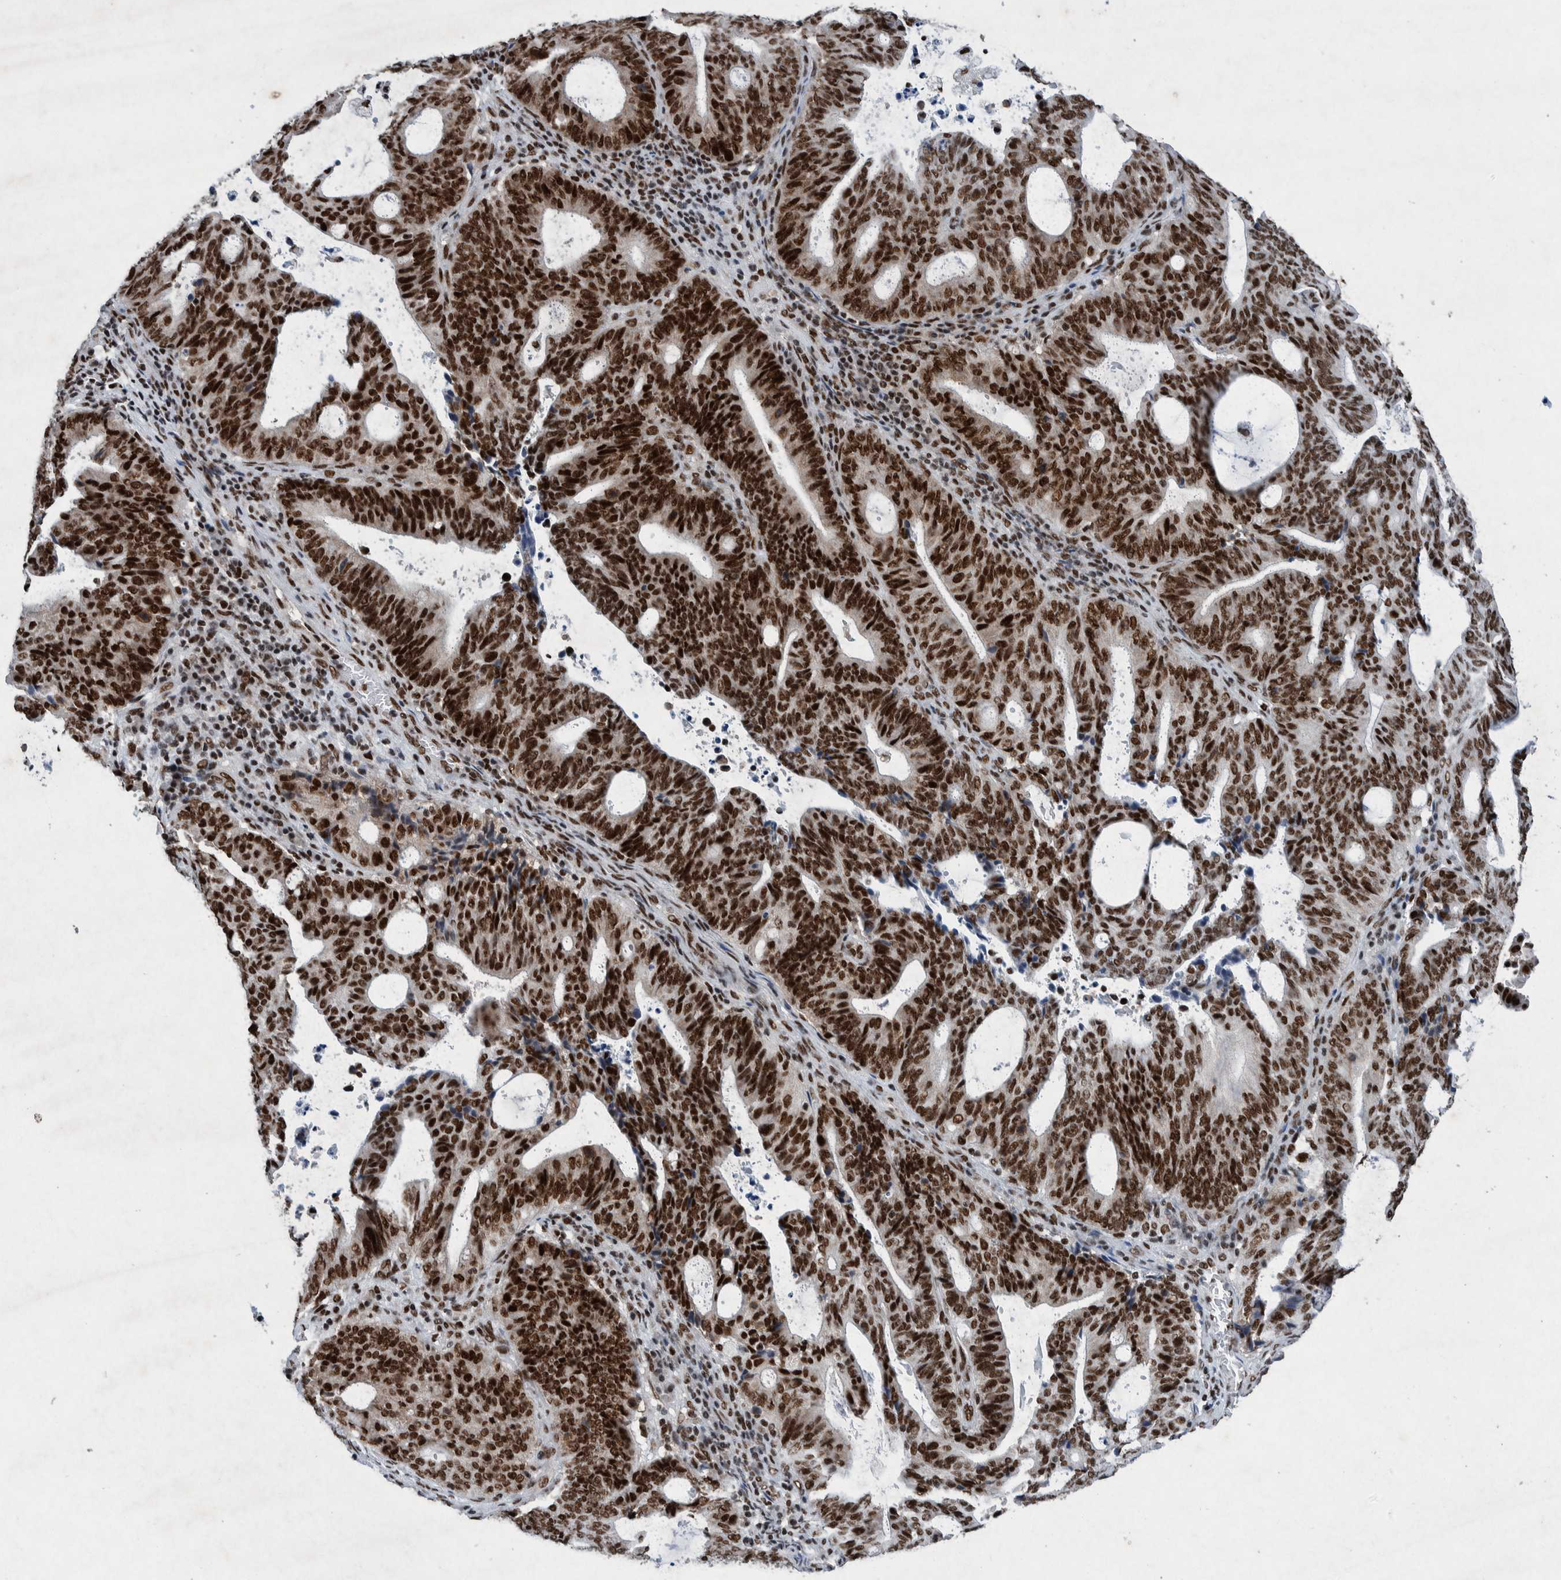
{"staining": {"intensity": "strong", "quantity": ">75%", "location": "nuclear"}, "tissue": "endometrial cancer", "cell_type": "Tumor cells", "image_type": "cancer", "snomed": [{"axis": "morphology", "description": "Adenocarcinoma, NOS"}, {"axis": "topography", "description": "Uterus"}], "caption": "Protein analysis of endometrial adenocarcinoma tissue shows strong nuclear positivity in about >75% of tumor cells.", "gene": "TAF10", "patient": {"sex": "female", "age": 83}}